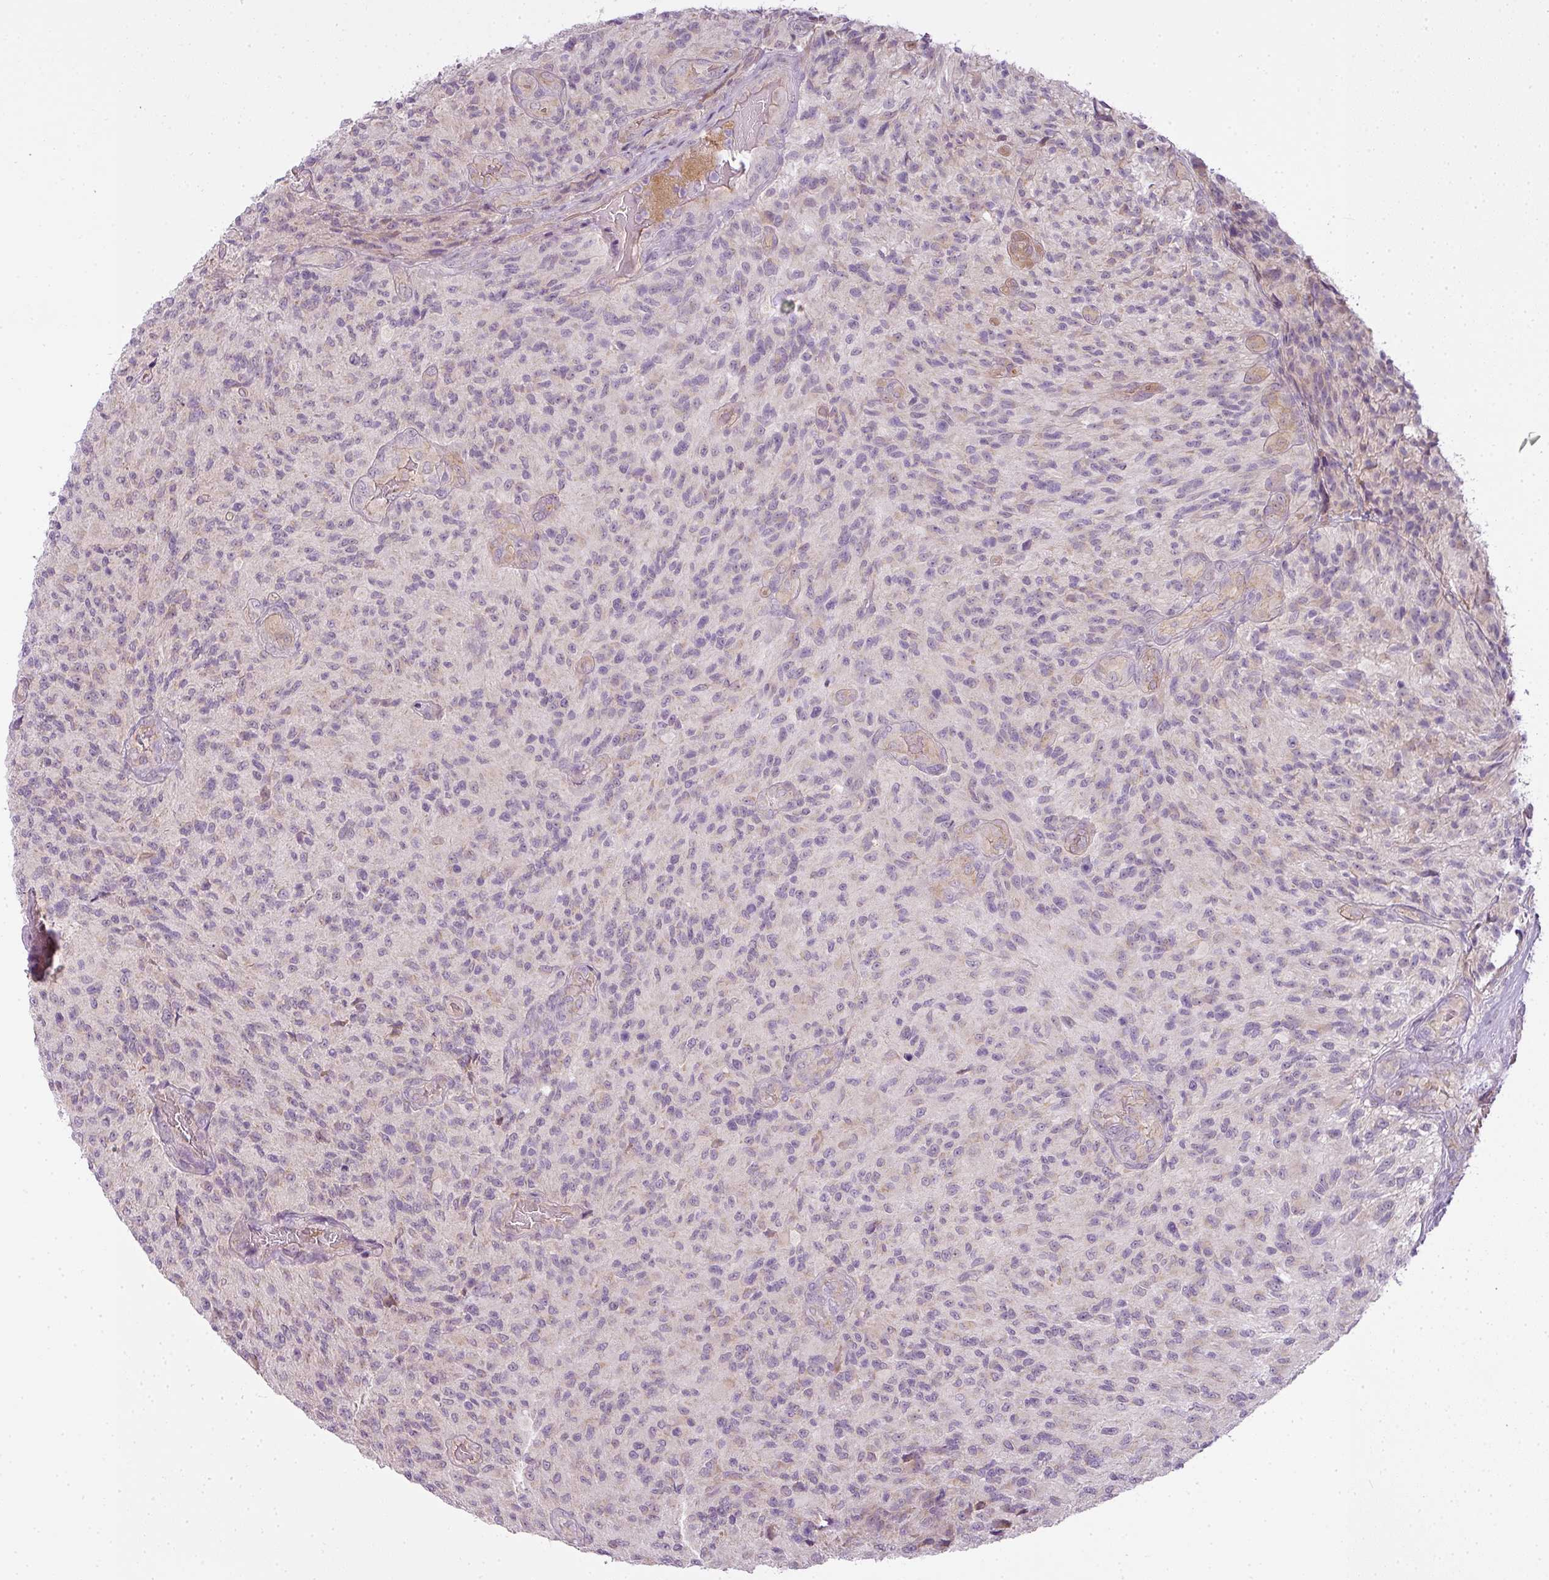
{"staining": {"intensity": "negative", "quantity": "none", "location": "none"}, "tissue": "glioma", "cell_type": "Tumor cells", "image_type": "cancer", "snomed": [{"axis": "morphology", "description": "Normal tissue, NOS"}, {"axis": "morphology", "description": "Glioma, malignant, High grade"}, {"axis": "topography", "description": "Cerebral cortex"}], "caption": "DAB immunohistochemical staining of human malignant glioma (high-grade) displays no significant expression in tumor cells. (Brightfield microscopy of DAB immunohistochemistry (IHC) at high magnification).", "gene": "LY75", "patient": {"sex": "male", "age": 56}}